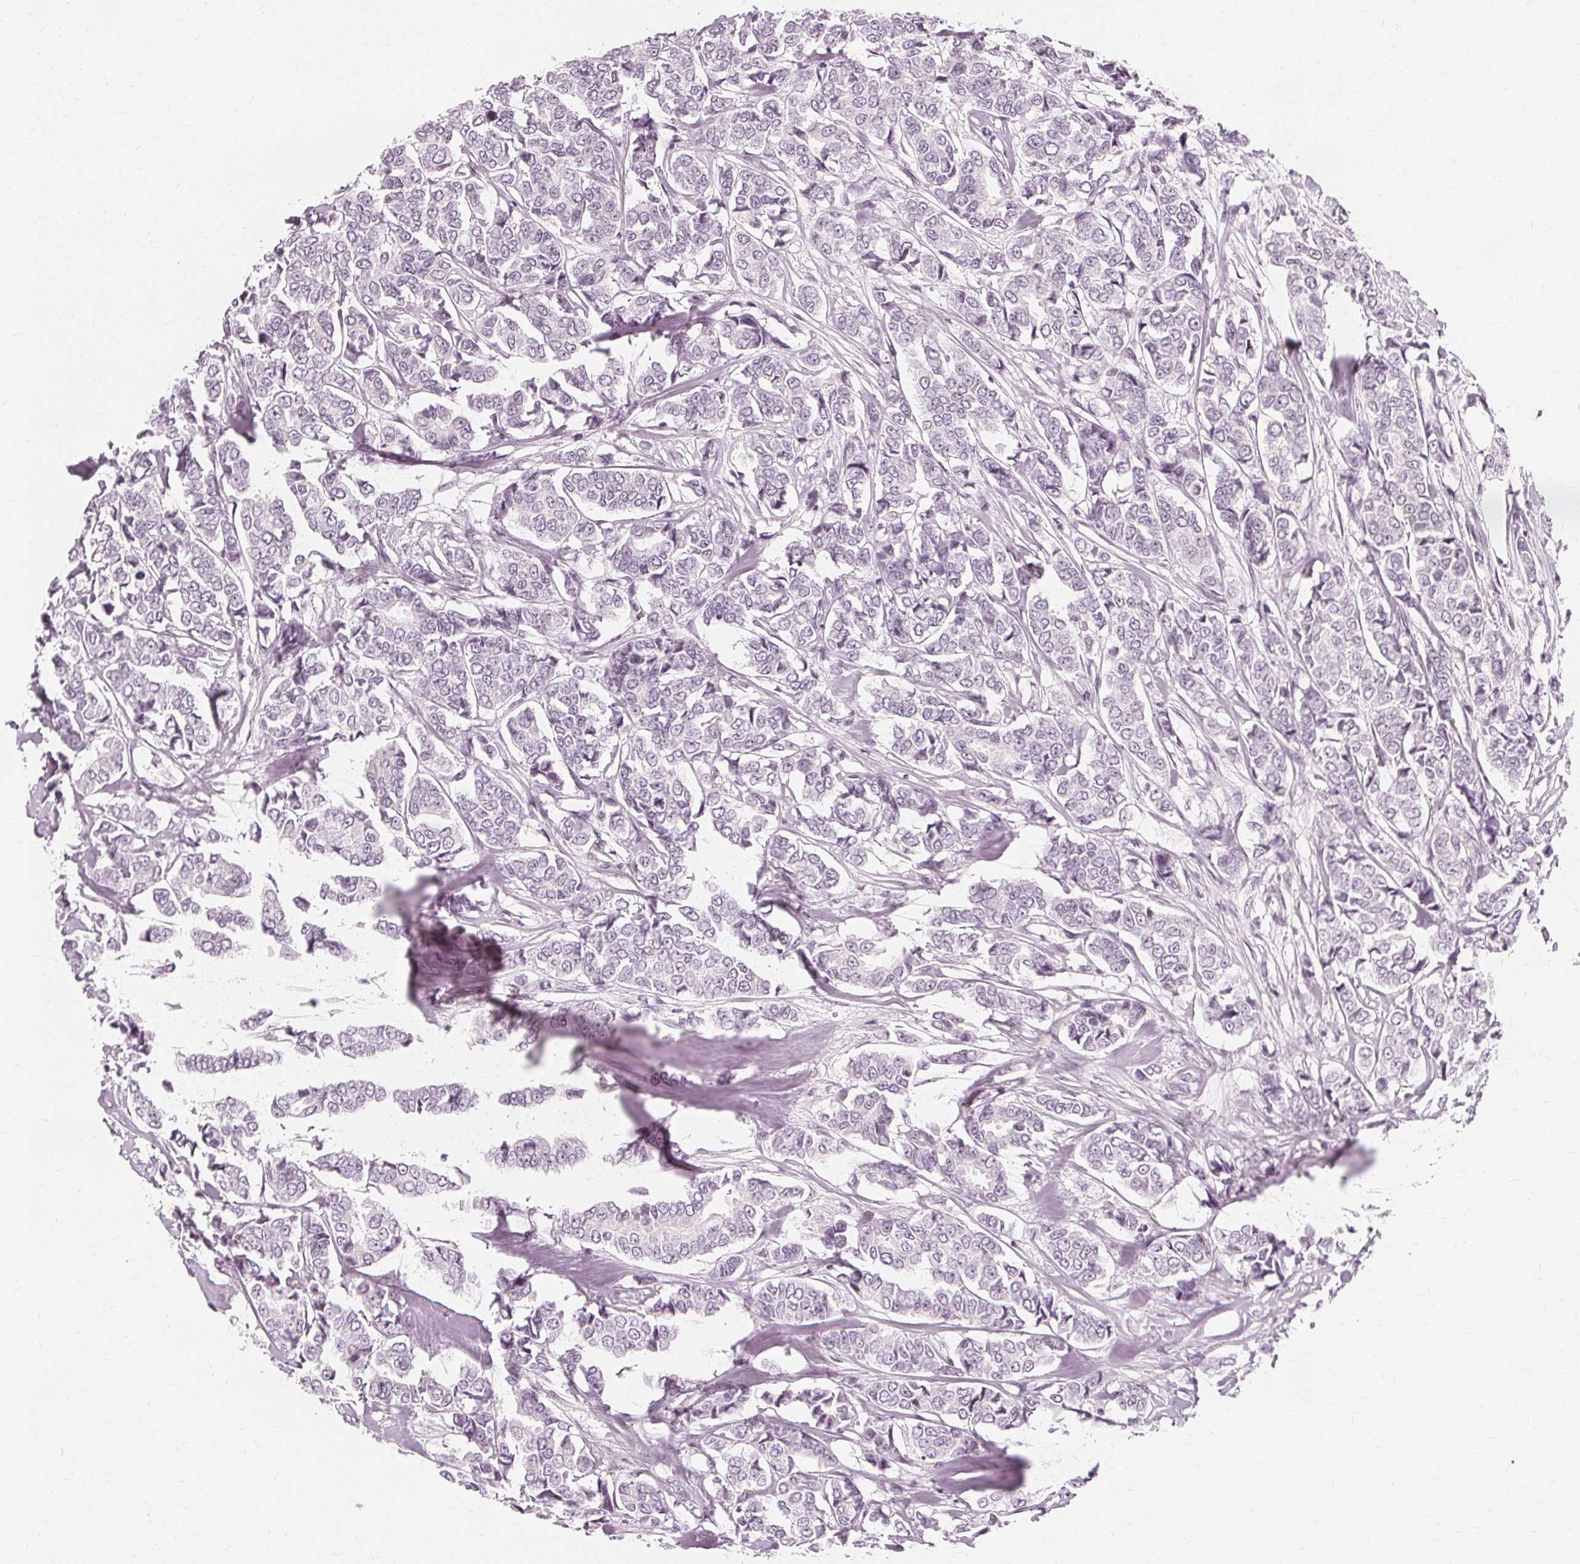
{"staining": {"intensity": "negative", "quantity": "none", "location": "none"}, "tissue": "breast cancer", "cell_type": "Tumor cells", "image_type": "cancer", "snomed": [{"axis": "morphology", "description": "Duct carcinoma"}, {"axis": "topography", "description": "Breast"}], "caption": "Protein analysis of breast cancer shows no significant staining in tumor cells.", "gene": "NXPE1", "patient": {"sex": "female", "age": 94}}